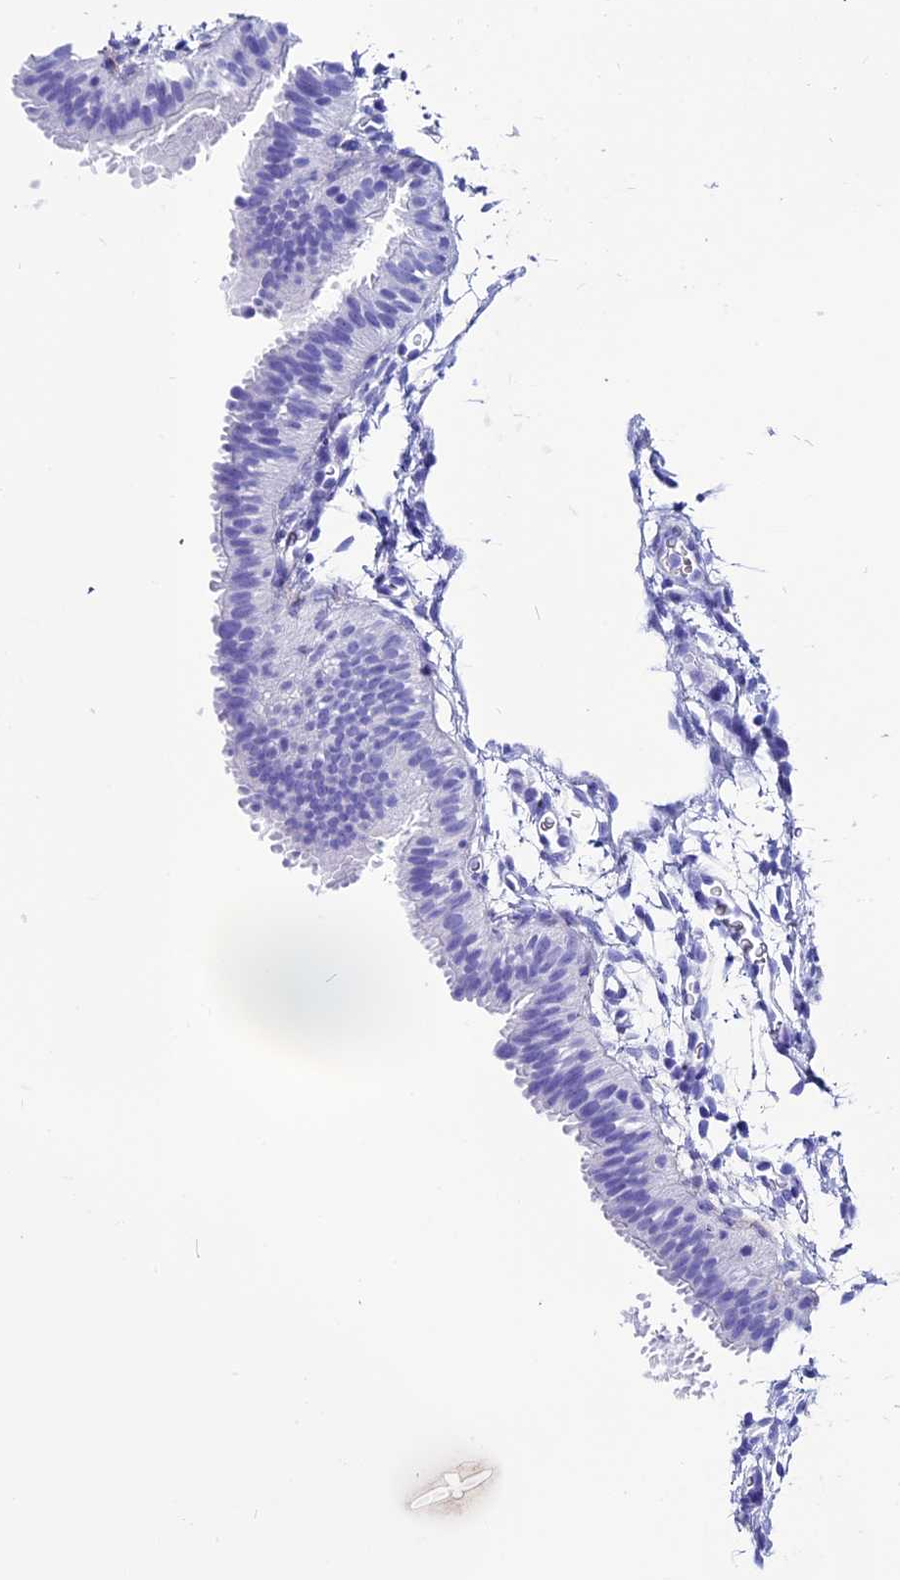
{"staining": {"intensity": "negative", "quantity": "none", "location": "none"}, "tissue": "fallopian tube", "cell_type": "Glandular cells", "image_type": "normal", "snomed": [{"axis": "morphology", "description": "Normal tissue, NOS"}, {"axis": "topography", "description": "Fallopian tube"}], "caption": "Glandular cells show no significant protein staining in benign fallopian tube. (Immunohistochemistry (ihc), brightfield microscopy, high magnification).", "gene": "ANKRD29", "patient": {"sex": "female", "age": 35}}